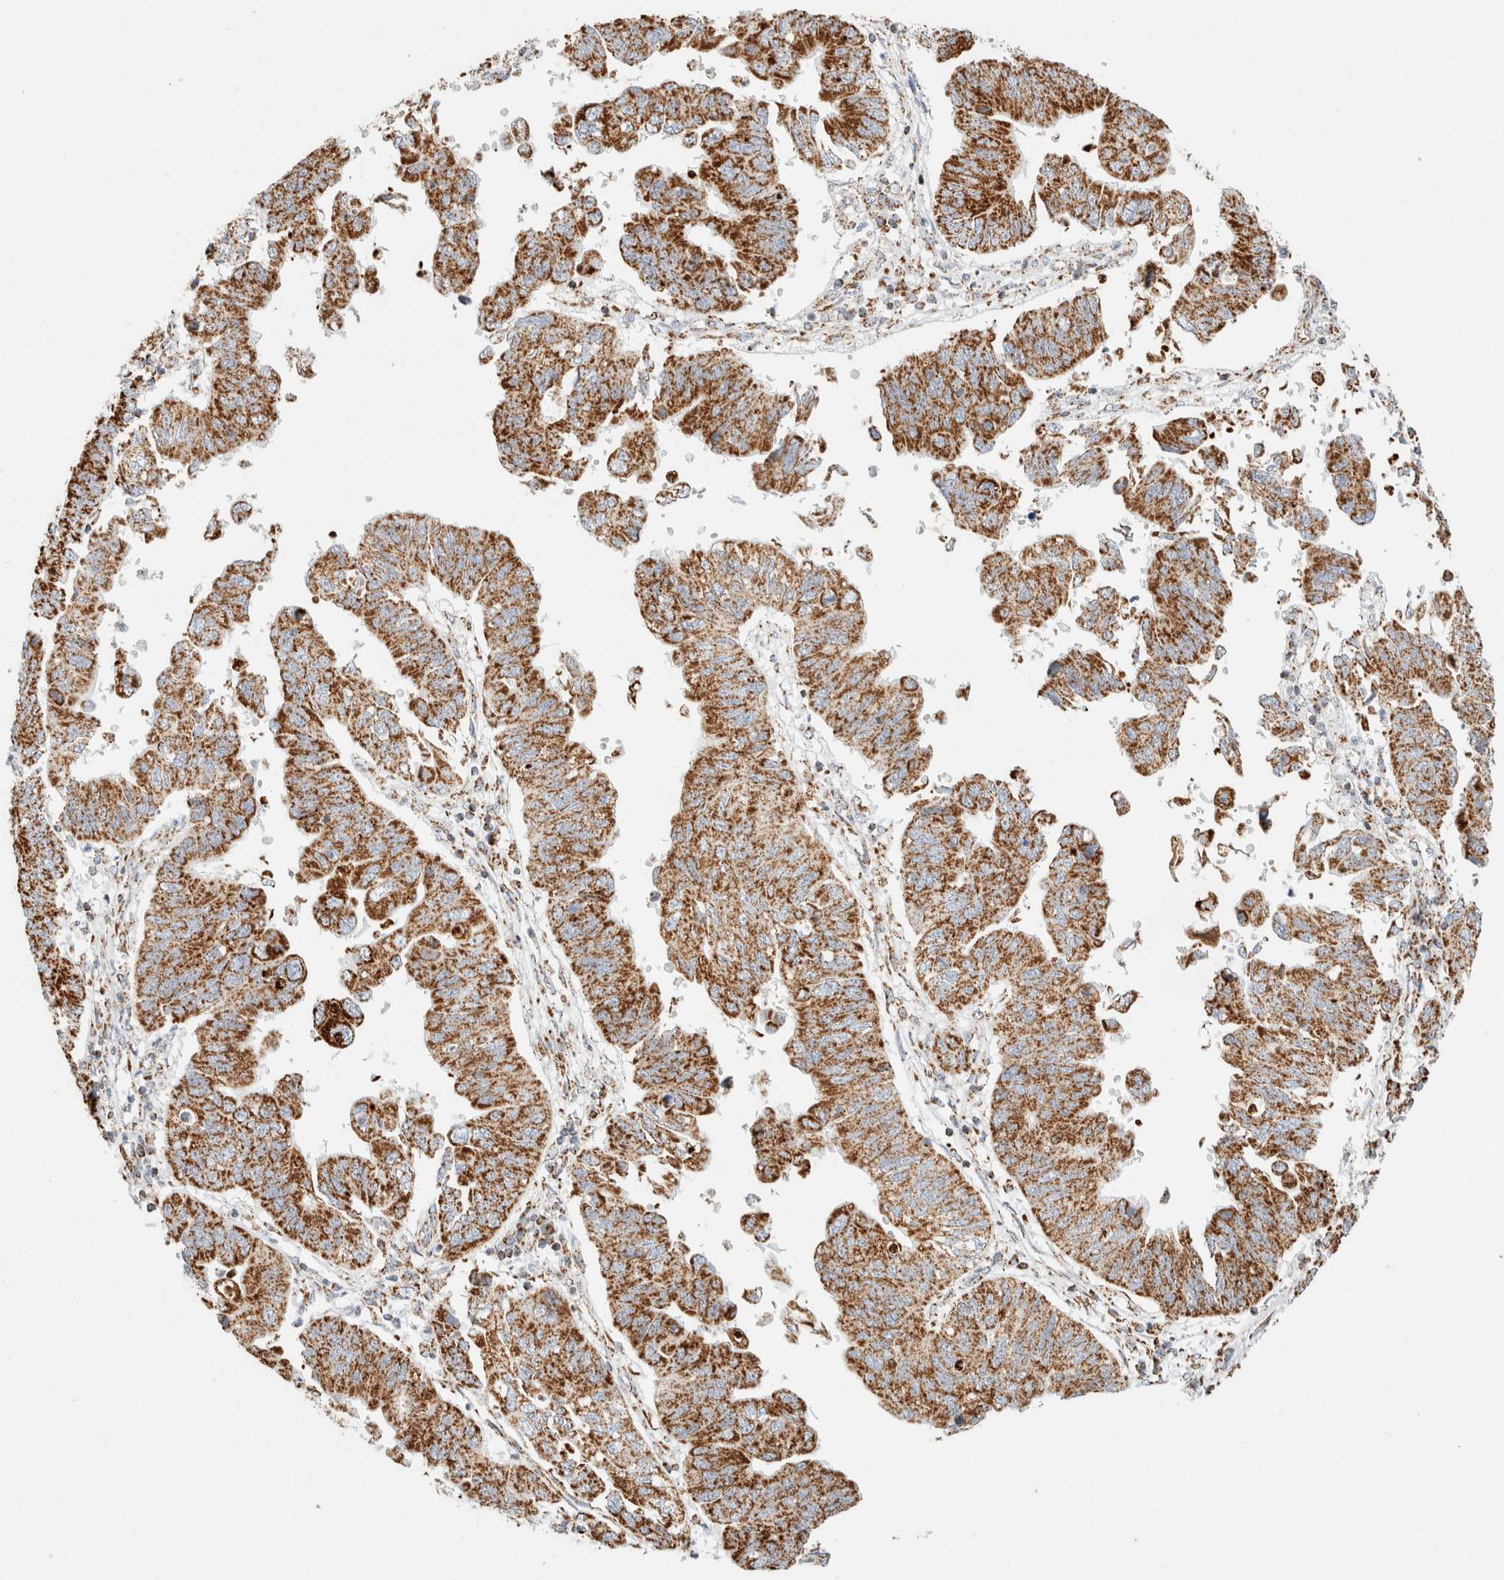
{"staining": {"intensity": "strong", "quantity": ">75%", "location": "cytoplasmic/membranous"}, "tissue": "stomach cancer", "cell_type": "Tumor cells", "image_type": "cancer", "snomed": [{"axis": "morphology", "description": "Adenocarcinoma, NOS"}, {"axis": "topography", "description": "Stomach"}], "caption": "An image of stomach cancer (adenocarcinoma) stained for a protein displays strong cytoplasmic/membranous brown staining in tumor cells.", "gene": "PHB2", "patient": {"sex": "male", "age": 59}}